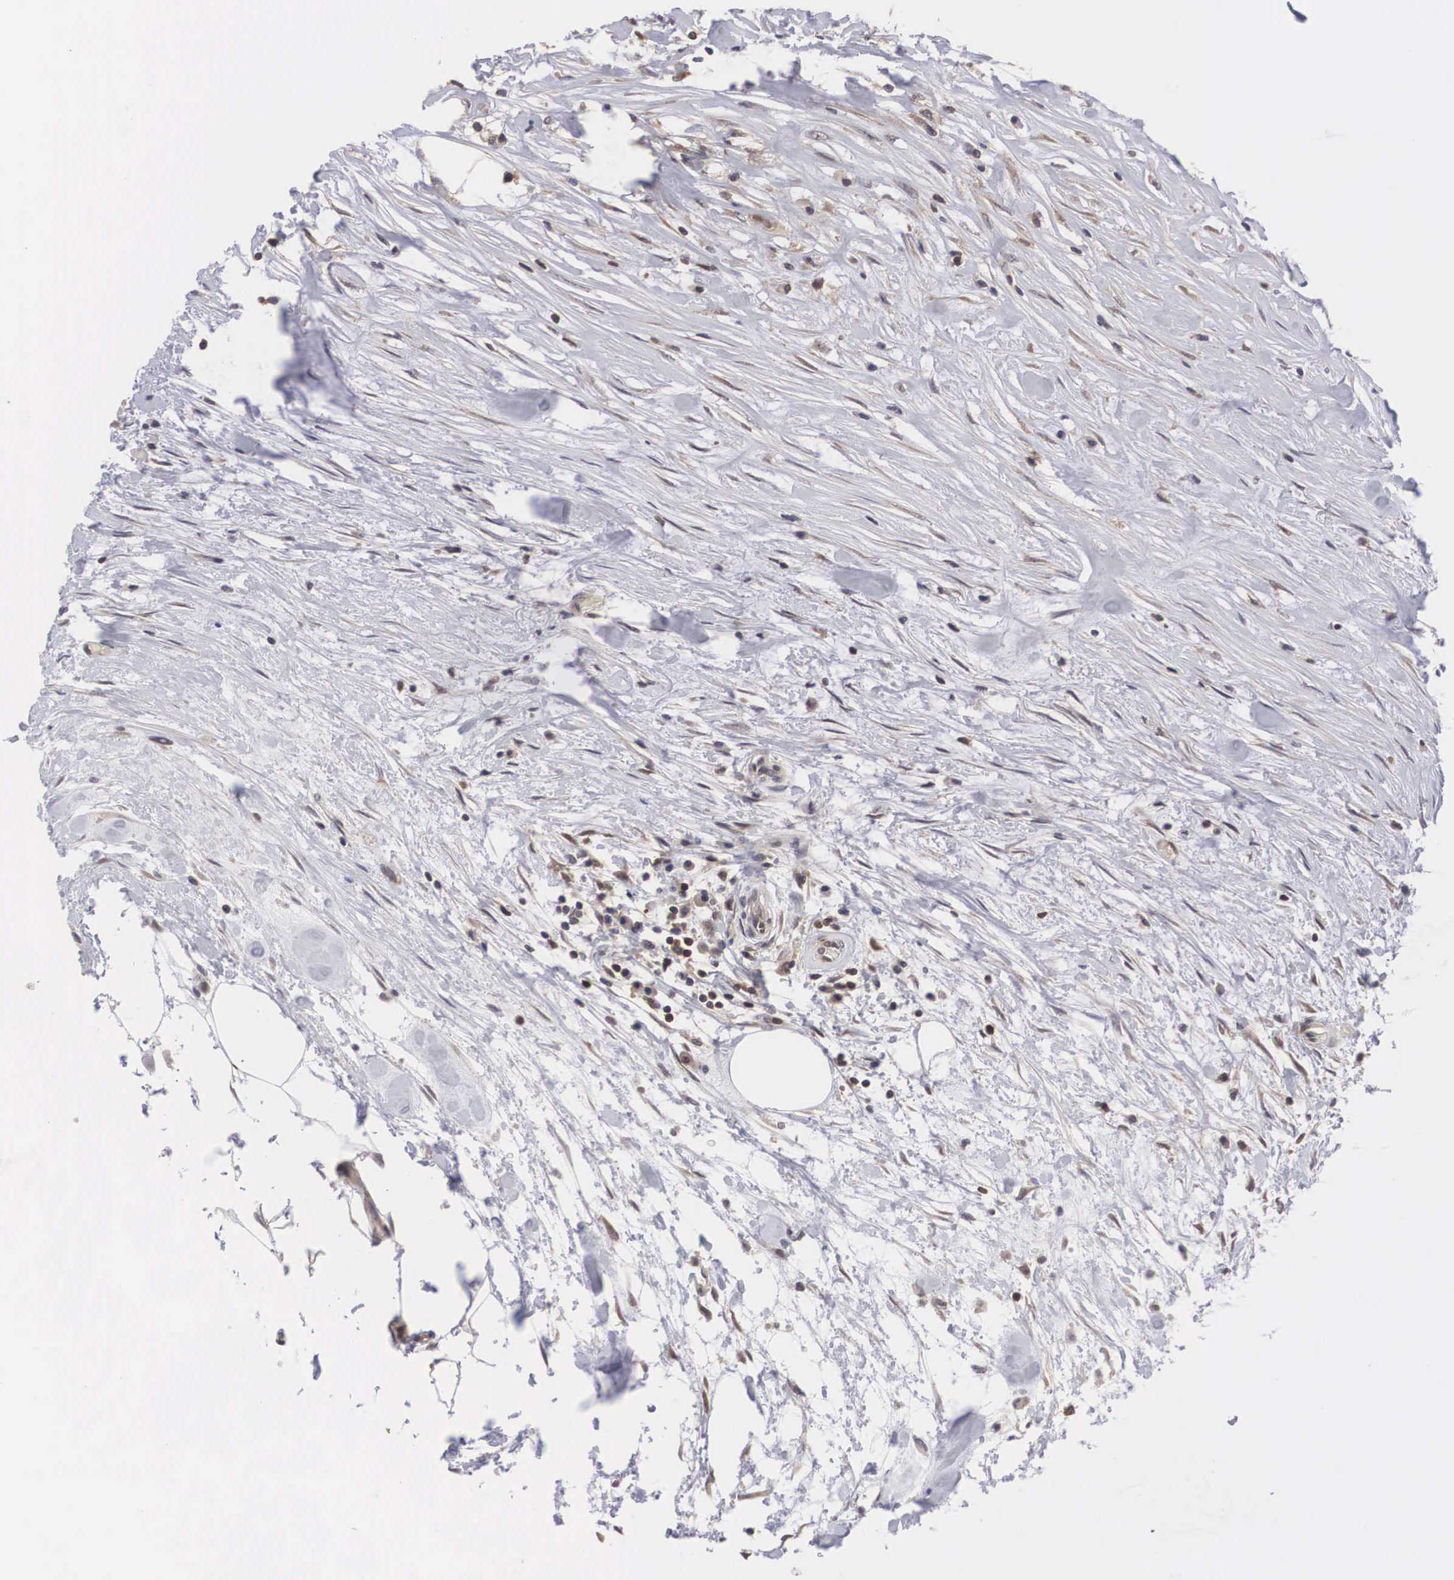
{"staining": {"intensity": "weak", "quantity": "25%-75%", "location": "cytoplasmic/membranous,nuclear"}, "tissue": "colorectal cancer", "cell_type": "Tumor cells", "image_type": "cancer", "snomed": [{"axis": "morphology", "description": "Adenocarcinoma, NOS"}, {"axis": "topography", "description": "Rectum"}], "caption": "Protein expression analysis of human colorectal adenocarcinoma reveals weak cytoplasmic/membranous and nuclear expression in approximately 25%-75% of tumor cells.", "gene": "ADSL", "patient": {"sex": "female", "age": 57}}